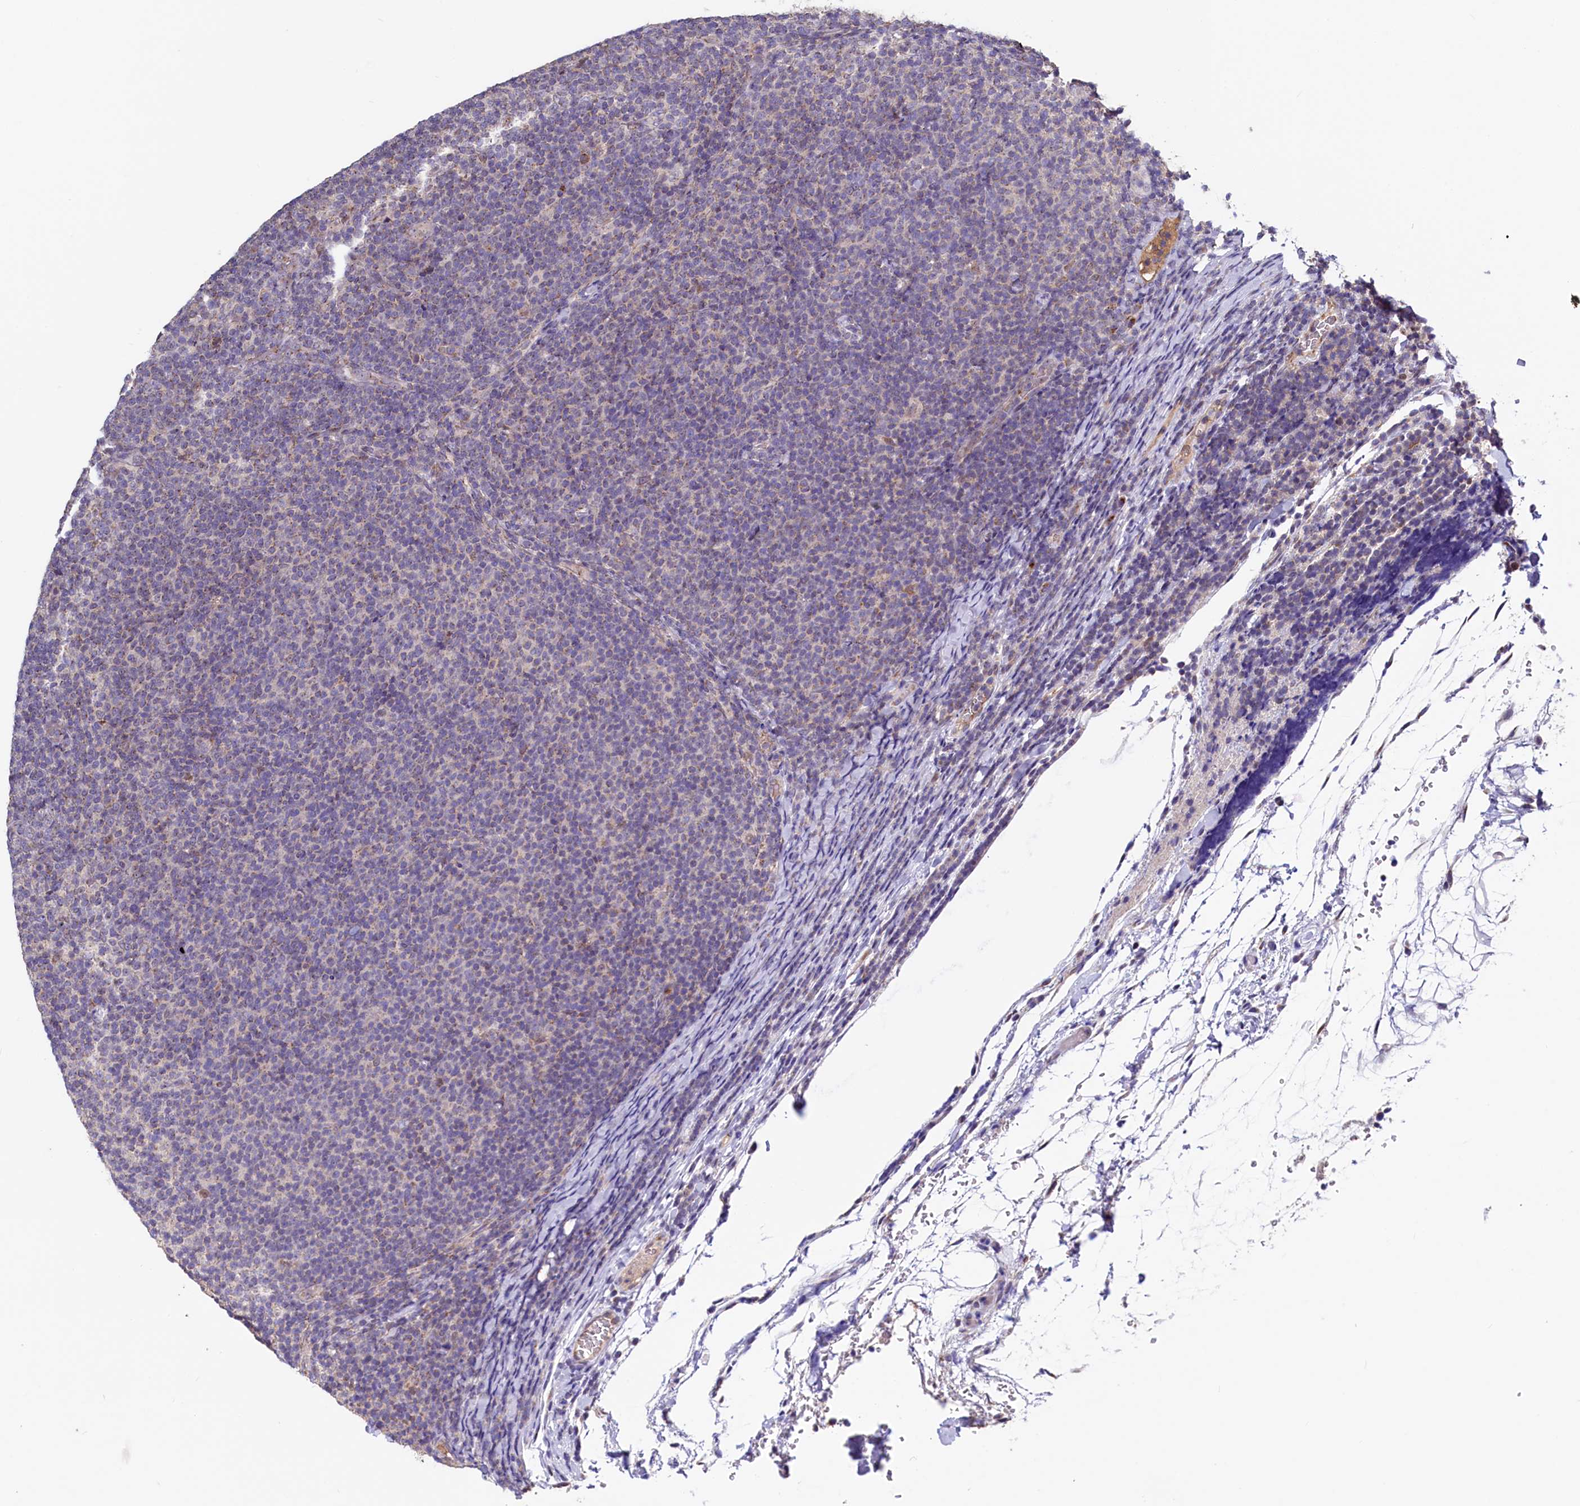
{"staining": {"intensity": "negative", "quantity": "none", "location": "none"}, "tissue": "lymphoma", "cell_type": "Tumor cells", "image_type": "cancer", "snomed": [{"axis": "morphology", "description": "Malignant lymphoma, non-Hodgkin's type, Low grade"}, {"axis": "topography", "description": "Lymph node"}], "caption": "There is no significant staining in tumor cells of lymphoma. The staining was performed using DAB (3,3'-diaminobenzidine) to visualize the protein expression in brown, while the nuclei were stained in blue with hematoxylin (Magnification: 20x).", "gene": "SEC24C", "patient": {"sex": "male", "age": 66}}